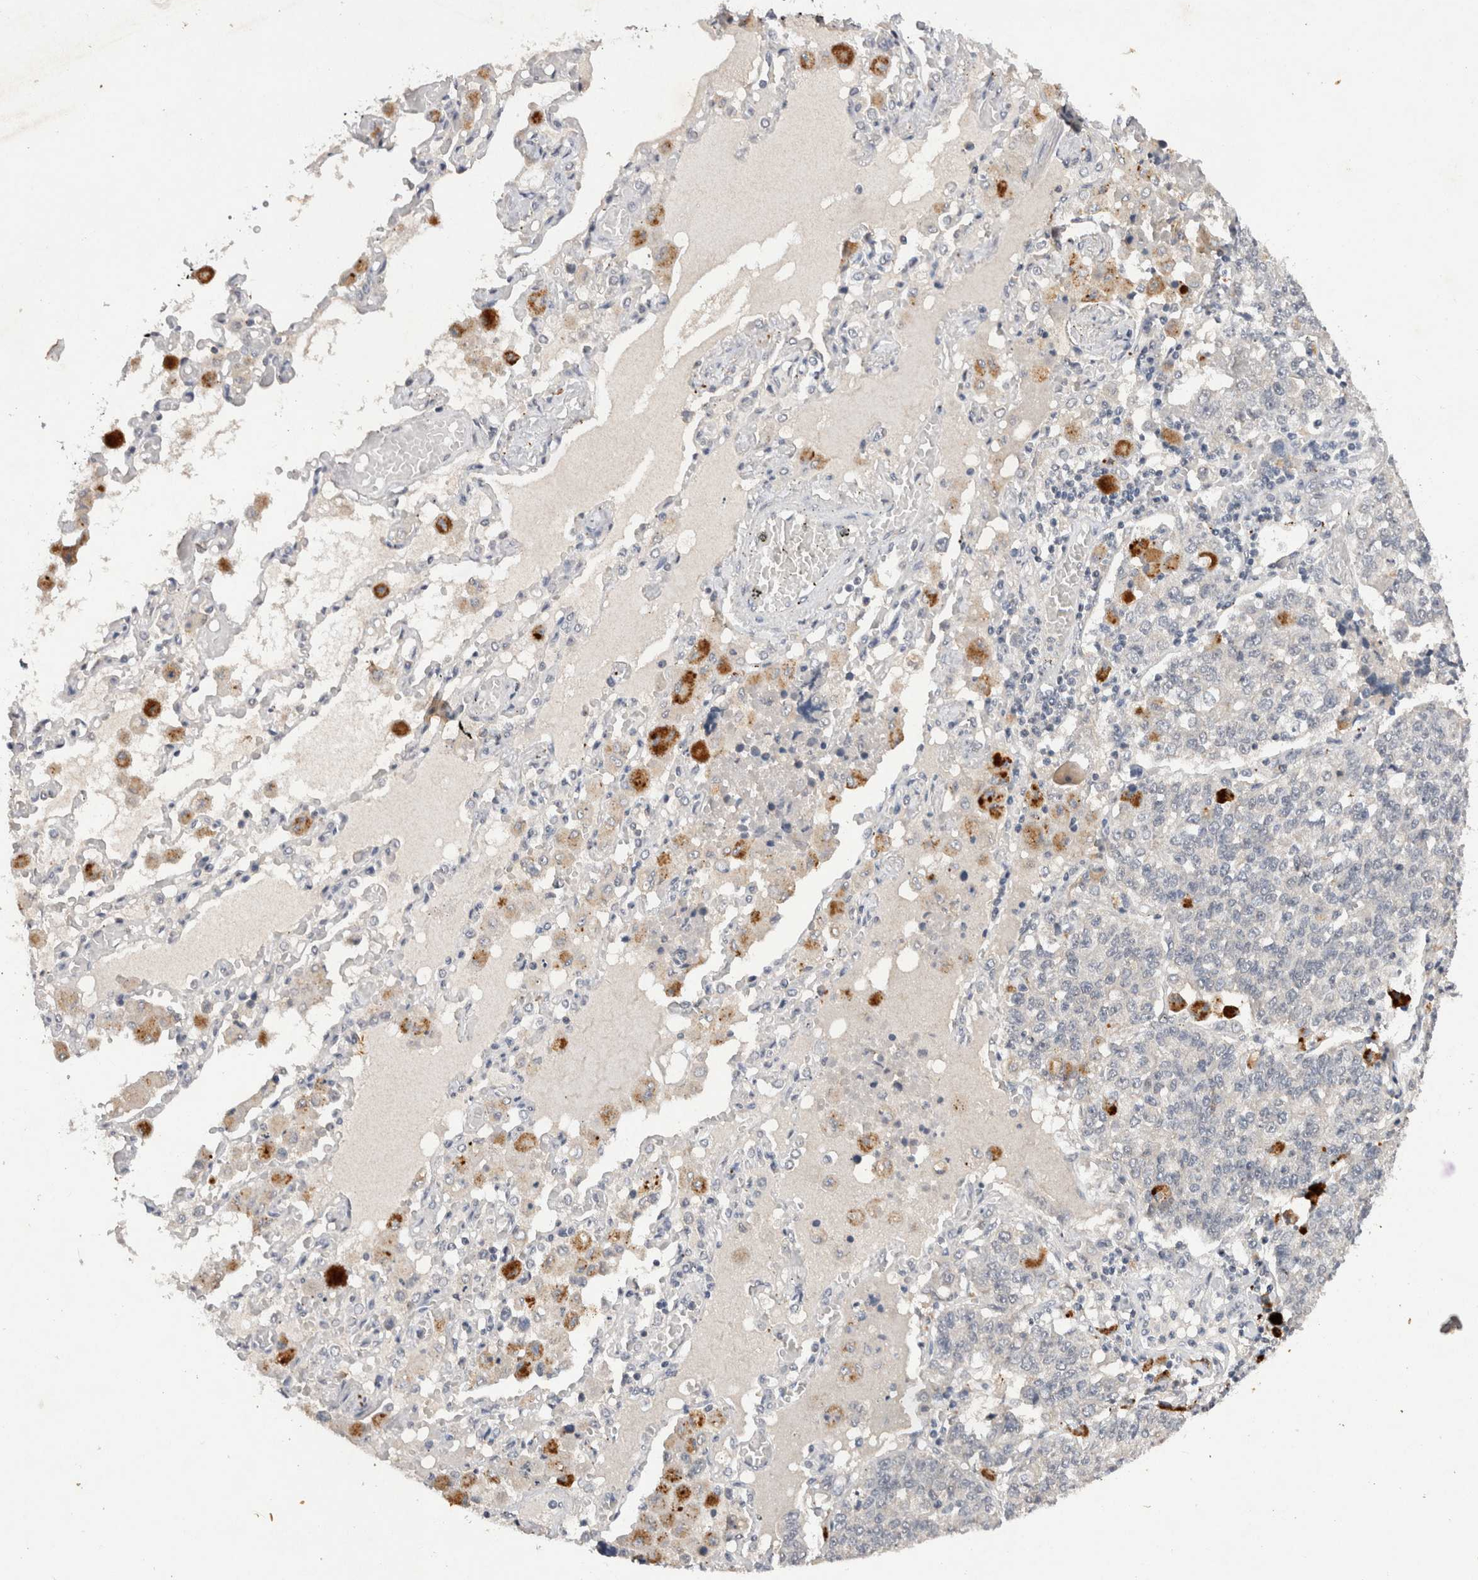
{"staining": {"intensity": "negative", "quantity": "none", "location": "none"}, "tissue": "lung cancer", "cell_type": "Tumor cells", "image_type": "cancer", "snomed": [{"axis": "morphology", "description": "Adenocarcinoma, NOS"}, {"axis": "topography", "description": "Lung"}], "caption": "Lung adenocarcinoma was stained to show a protein in brown. There is no significant staining in tumor cells.", "gene": "RASSF3", "patient": {"sex": "male", "age": 49}}